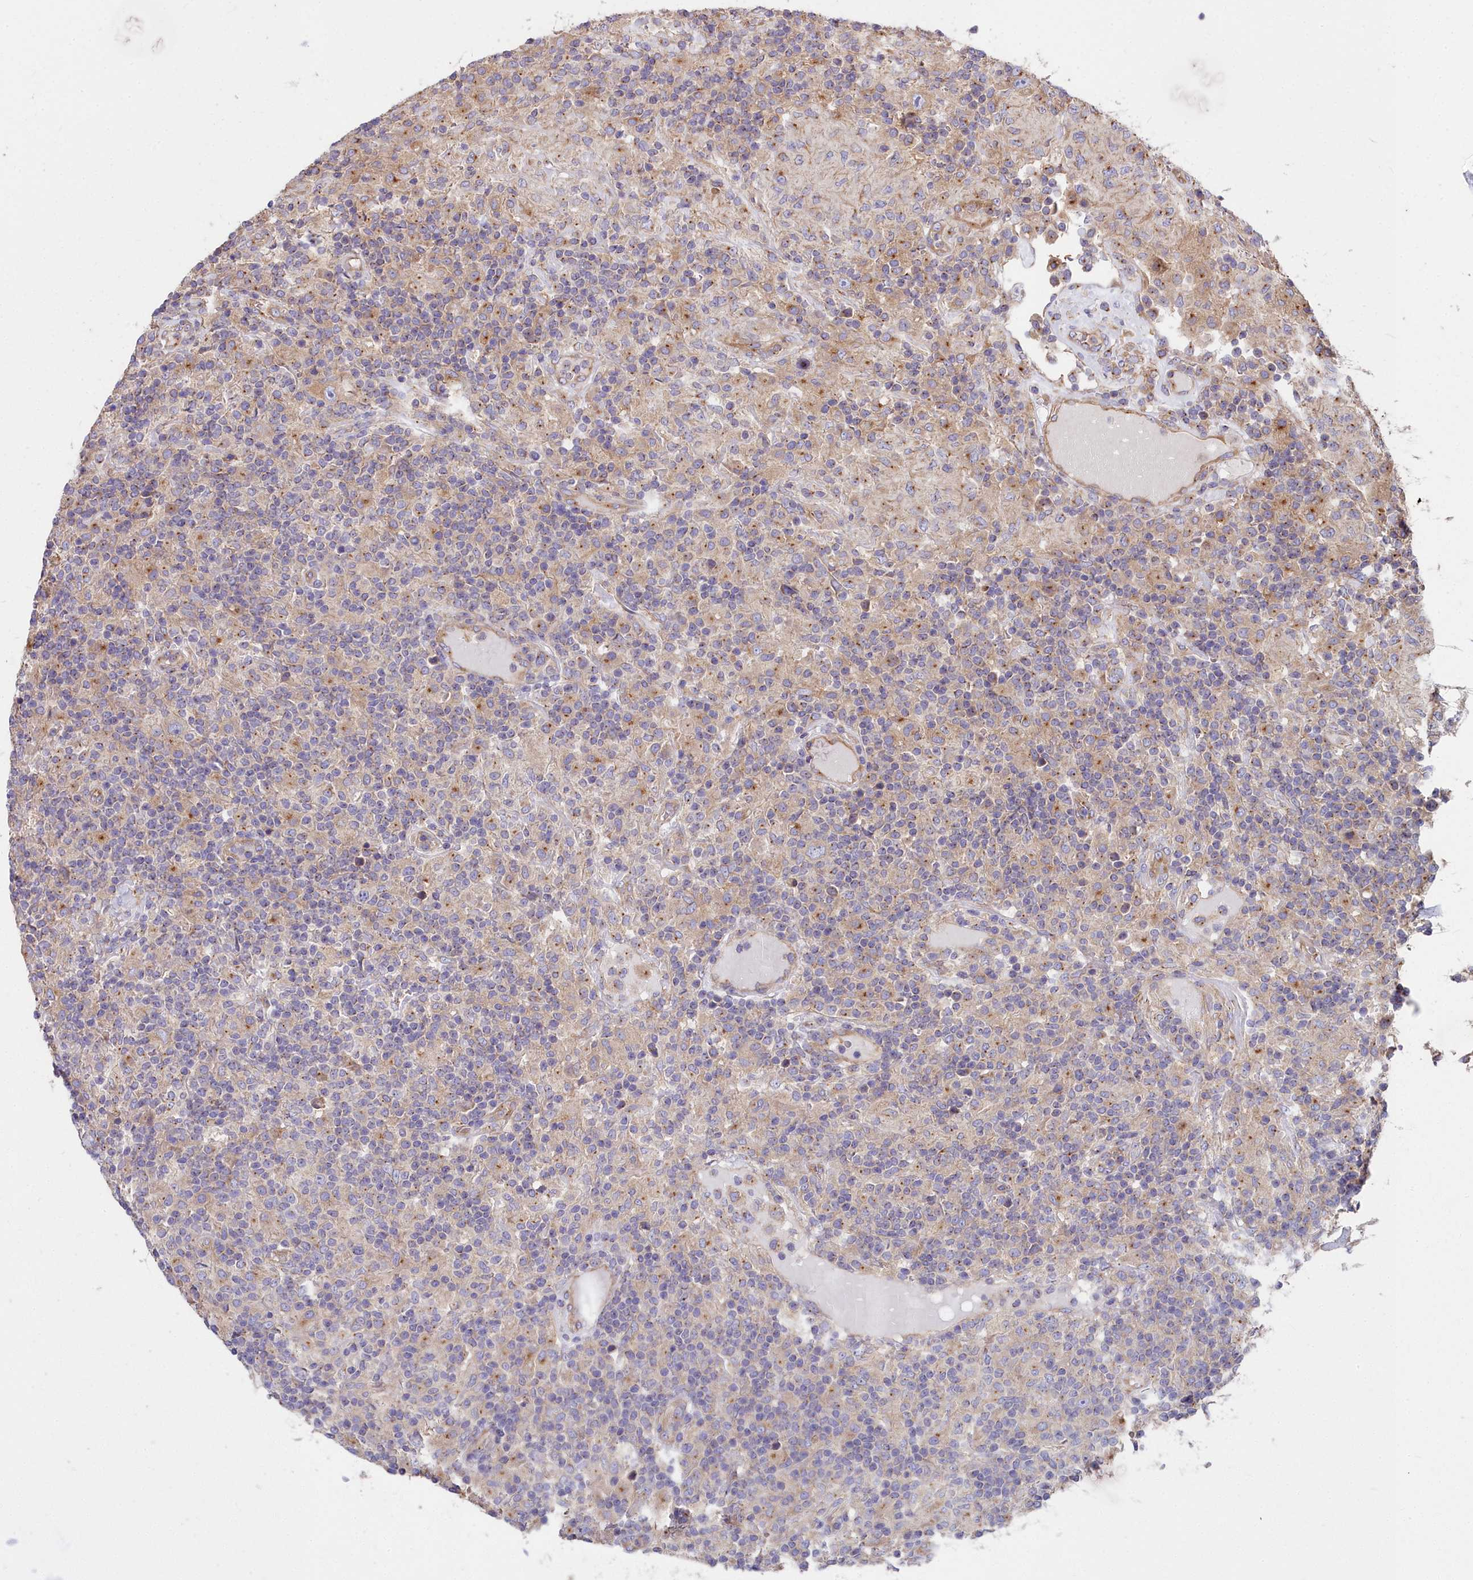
{"staining": {"intensity": "negative", "quantity": "none", "location": "none"}, "tissue": "lymphoma", "cell_type": "Tumor cells", "image_type": "cancer", "snomed": [{"axis": "morphology", "description": "Hodgkin's disease, NOS"}, {"axis": "topography", "description": "Lymph node"}], "caption": "Photomicrograph shows no significant protein positivity in tumor cells of Hodgkin's disease. The staining was performed using DAB to visualize the protein expression in brown, while the nuclei were stained in blue with hematoxylin (Magnification: 20x).", "gene": "DCTN3", "patient": {"sex": "male", "age": 70}}